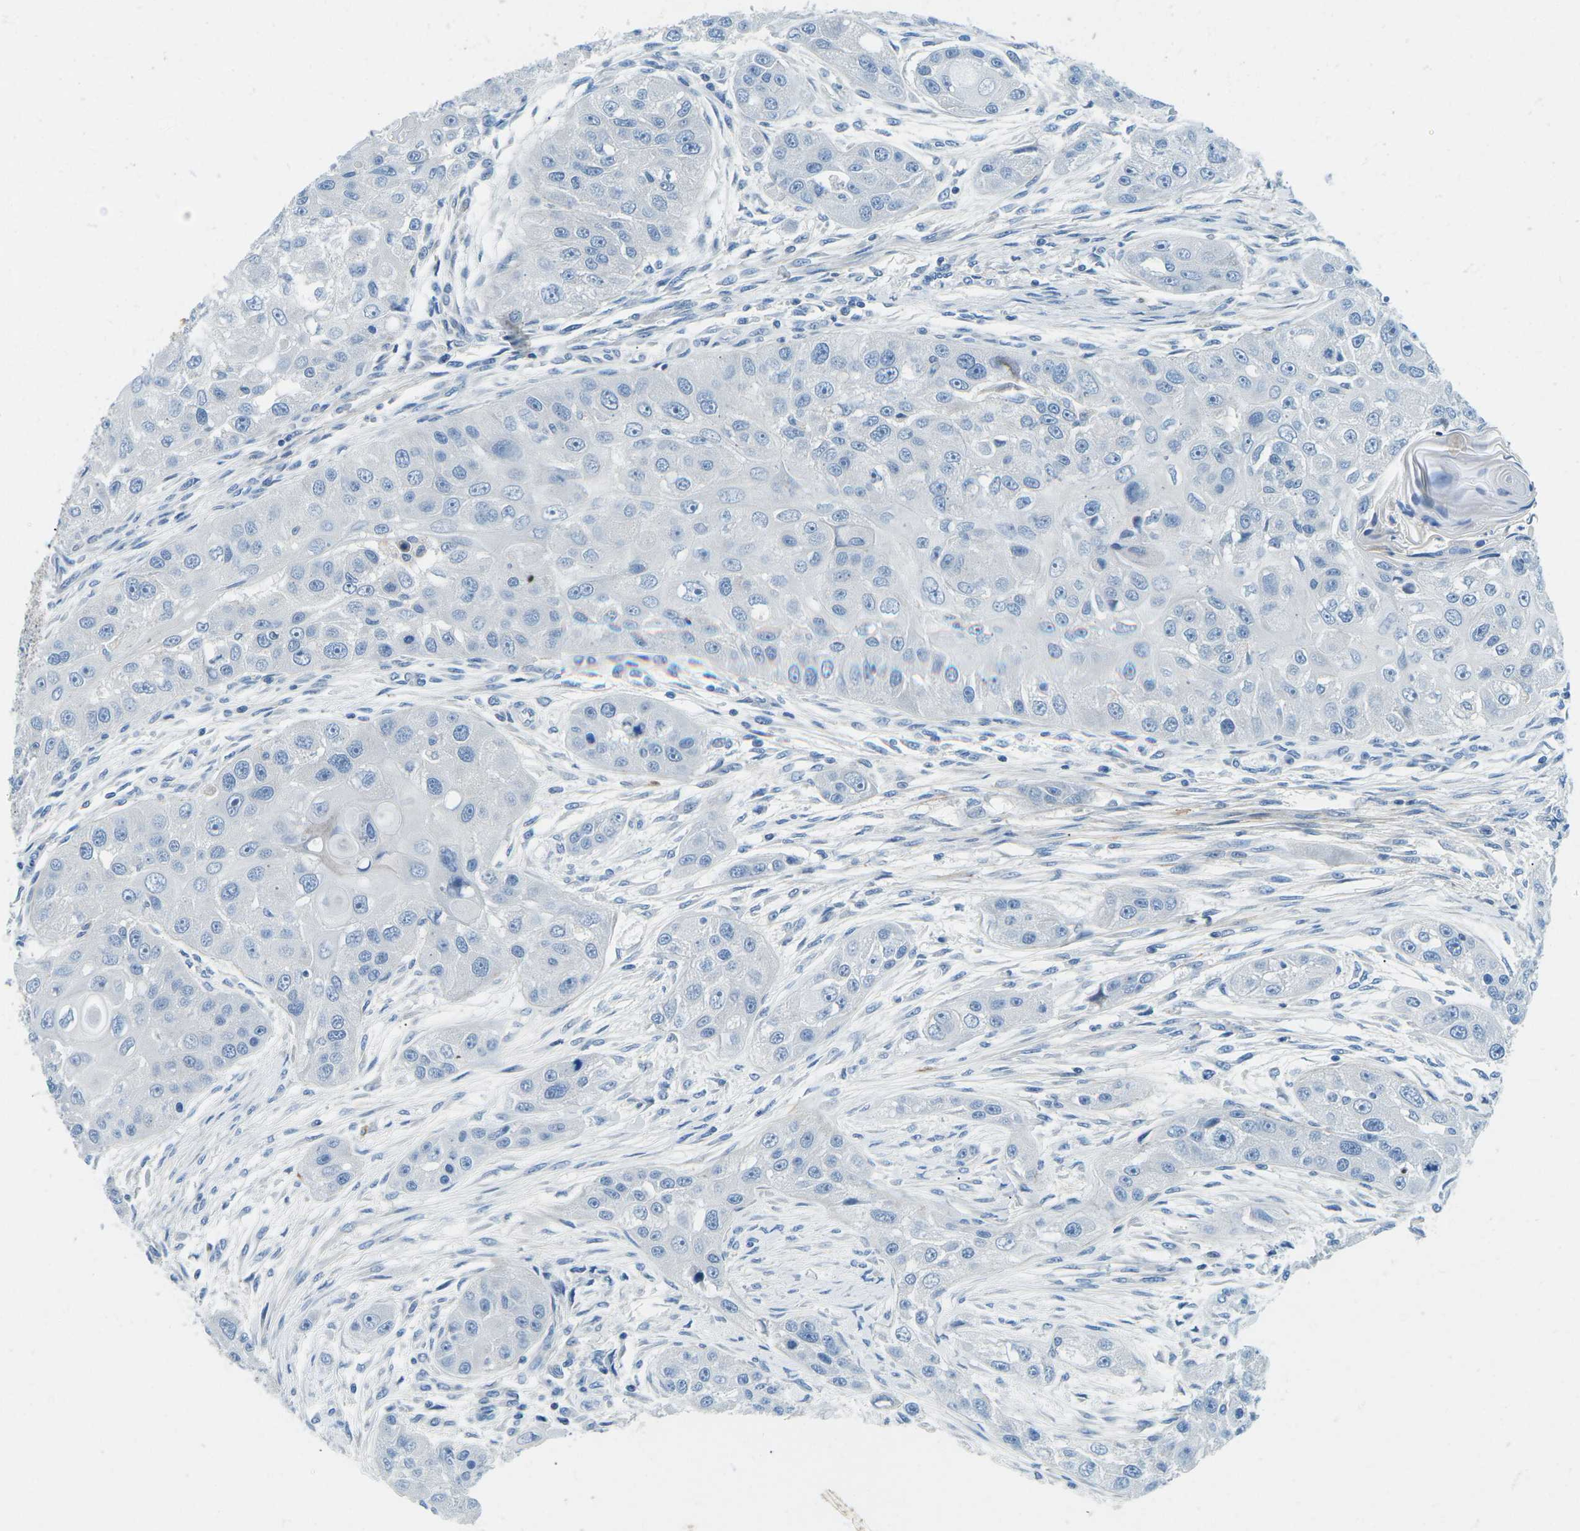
{"staining": {"intensity": "negative", "quantity": "none", "location": "none"}, "tissue": "head and neck cancer", "cell_type": "Tumor cells", "image_type": "cancer", "snomed": [{"axis": "morphology", "description": "Normal tissue, NOS"}, {"axis": "morphology", "description": "Squamous cell carcinoma, NOS"}, {"axis": "topography", "description": "Skeletal muscle"}, {"axis": "topography", "description": "Head-Neck"}], "caption": "A histopathology image of human squamous cell carcinoma (head and neck) is negative for staining in tumor cells.", "gene": "CFB", "patient": {"sex": "male", "age": 51}}